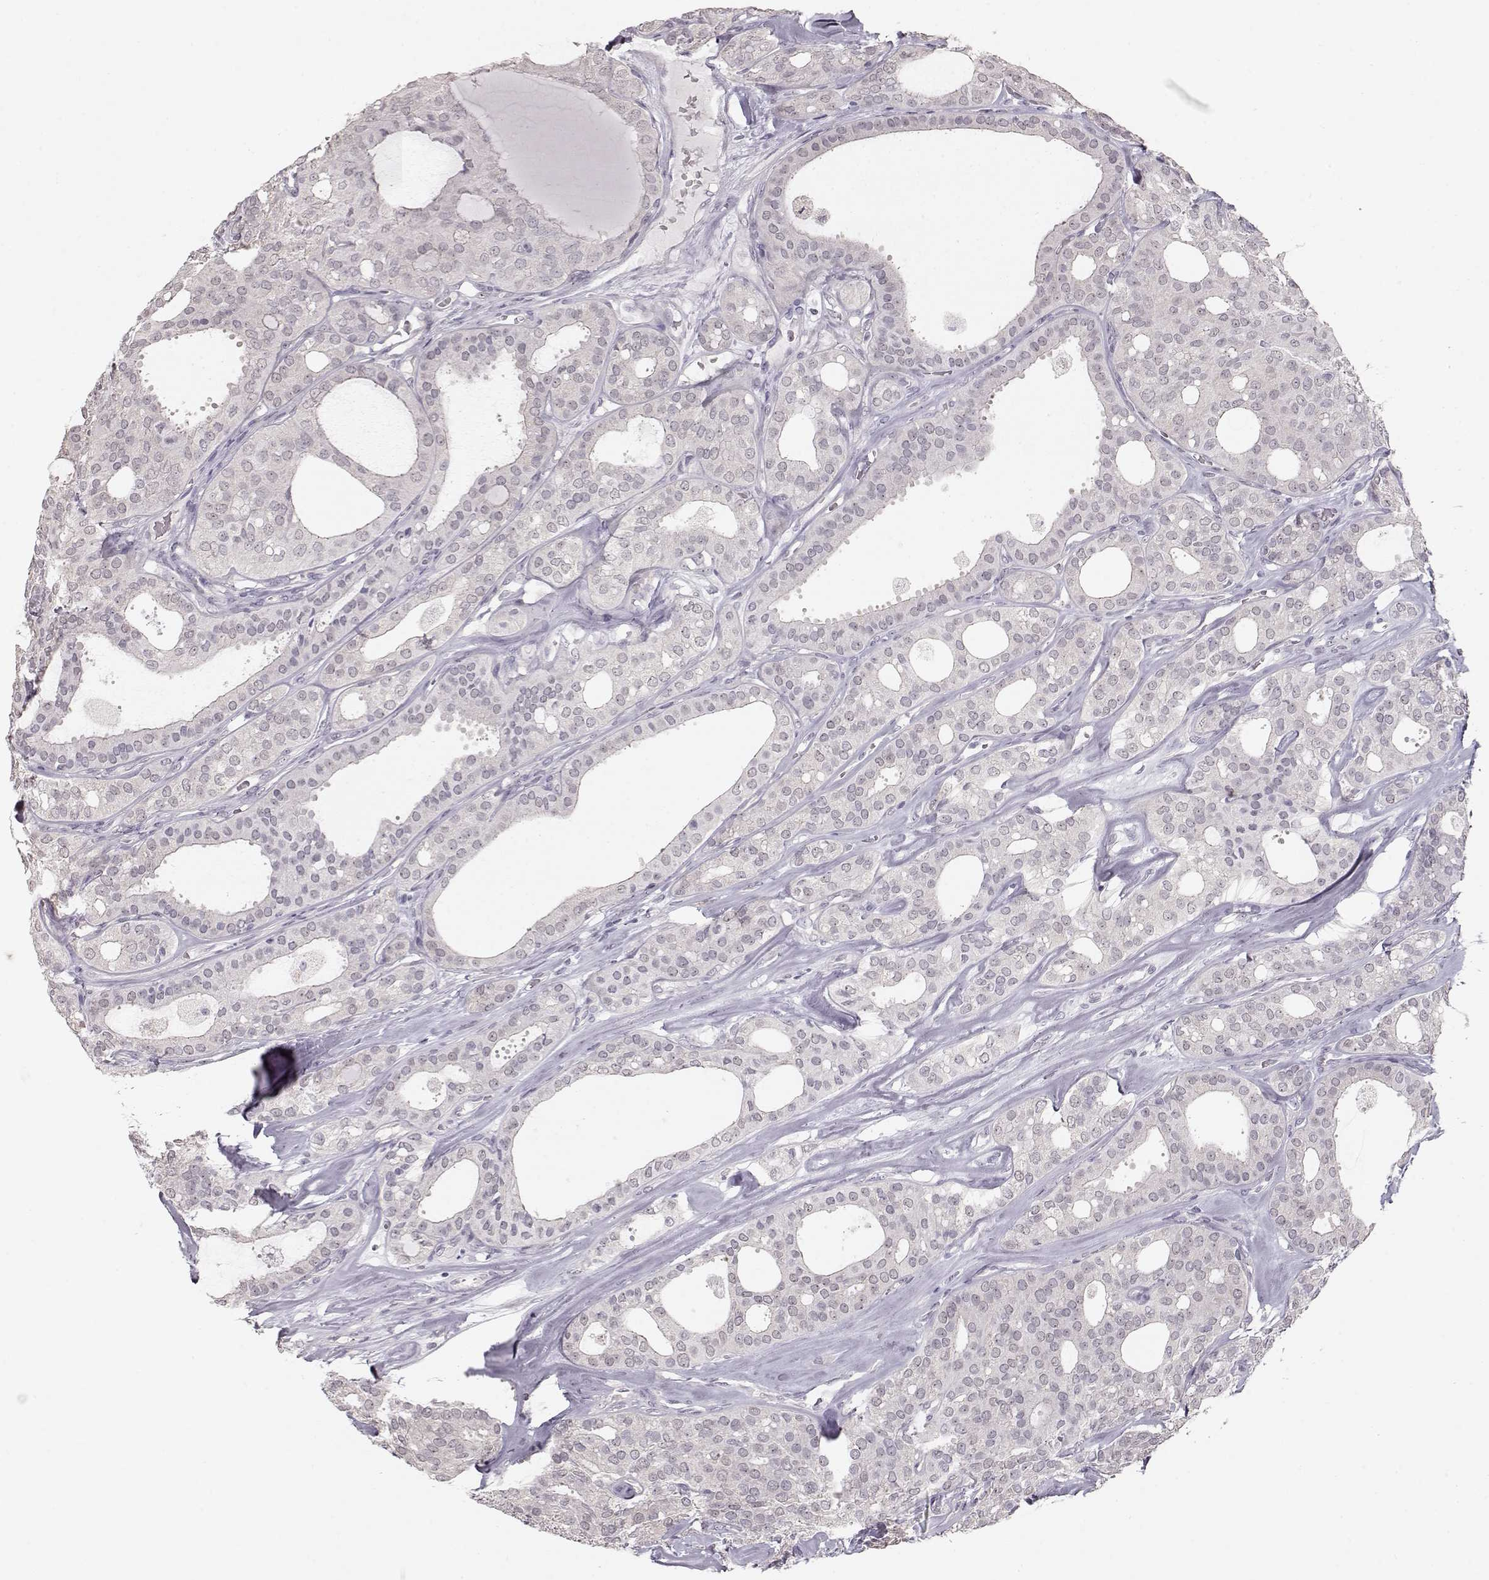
{"staining": {"intensity": "negative", "quantity": "none", "location": "none"}, "tissue": "thyroid cancer", "cell_type": "Tumor cells", "image_type": "cancer", "snomed": [{"axis": "morphology", "description": "Follicular adenoma carcinoma, NOS"}, {"axis": "topography", "description": "Thyroid gland"}], "caption": "This is an IHC photomicrograph of thyroid follicular adenoma carcinoma. There is no staining in tumor cells.", "gene": "FAM205A", "patient": {"sex": "male", "age": 75}}